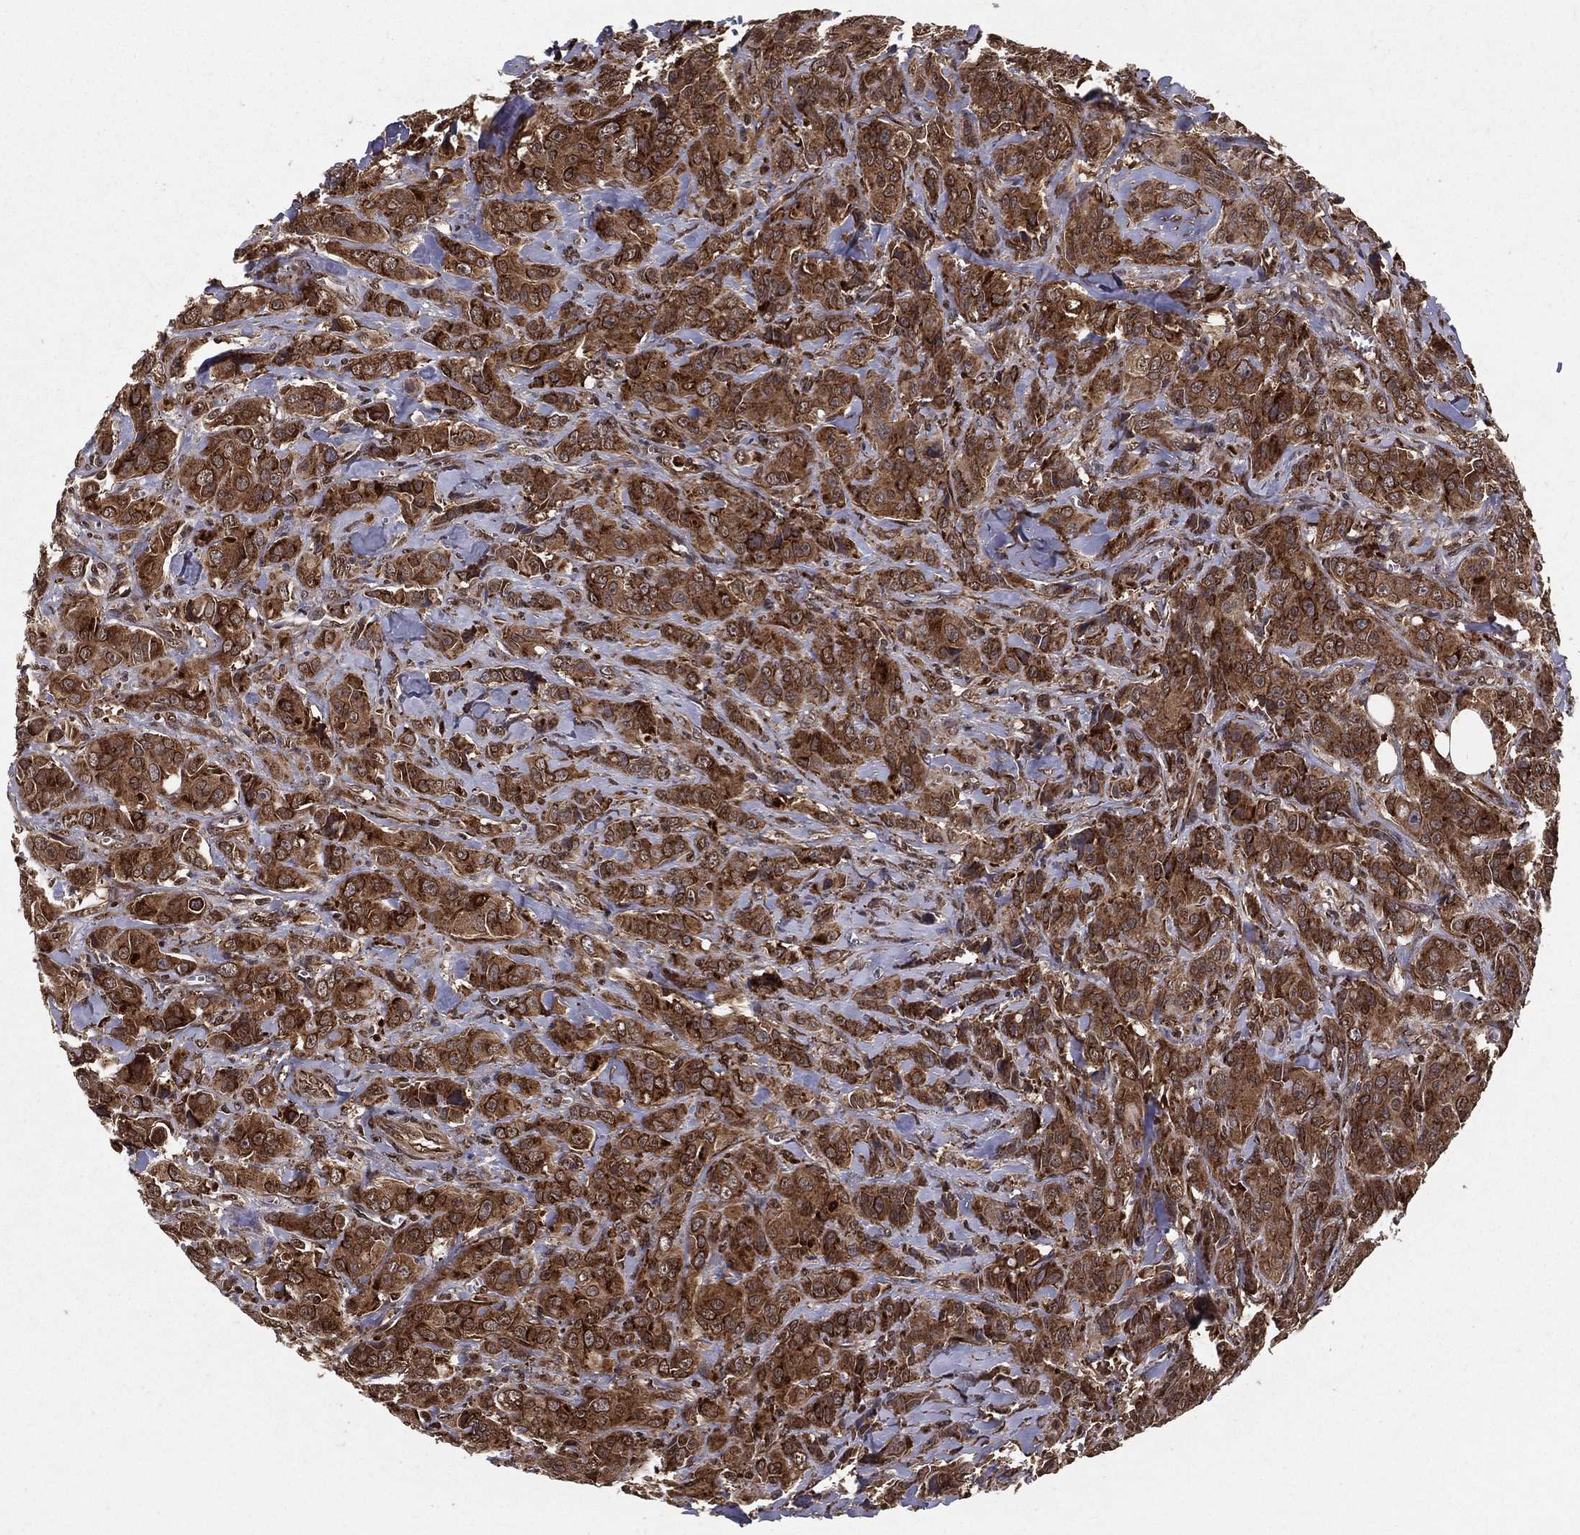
{"staining": {"intensity": "strong", "quantity": ">75%", "location": "cytoplasmic/membranous"}, "tissue": "breast cancer", "cell_type": "Tumor cells", "image_type": "cancer", "snomed": [{"axis": "morphology", "description": "Duct carcinoma"}, {"axis": "topography", "description": "Breast"}], "caption": "There is high levels of strong cytoplasmic/membranous positivity in tumor cells of breast invasive ductal carcinoma, as demonstrated by immunohistochemical staining (brown color).", "gene": "CERS2", "patient": {"sex": "female", "age": 43}}